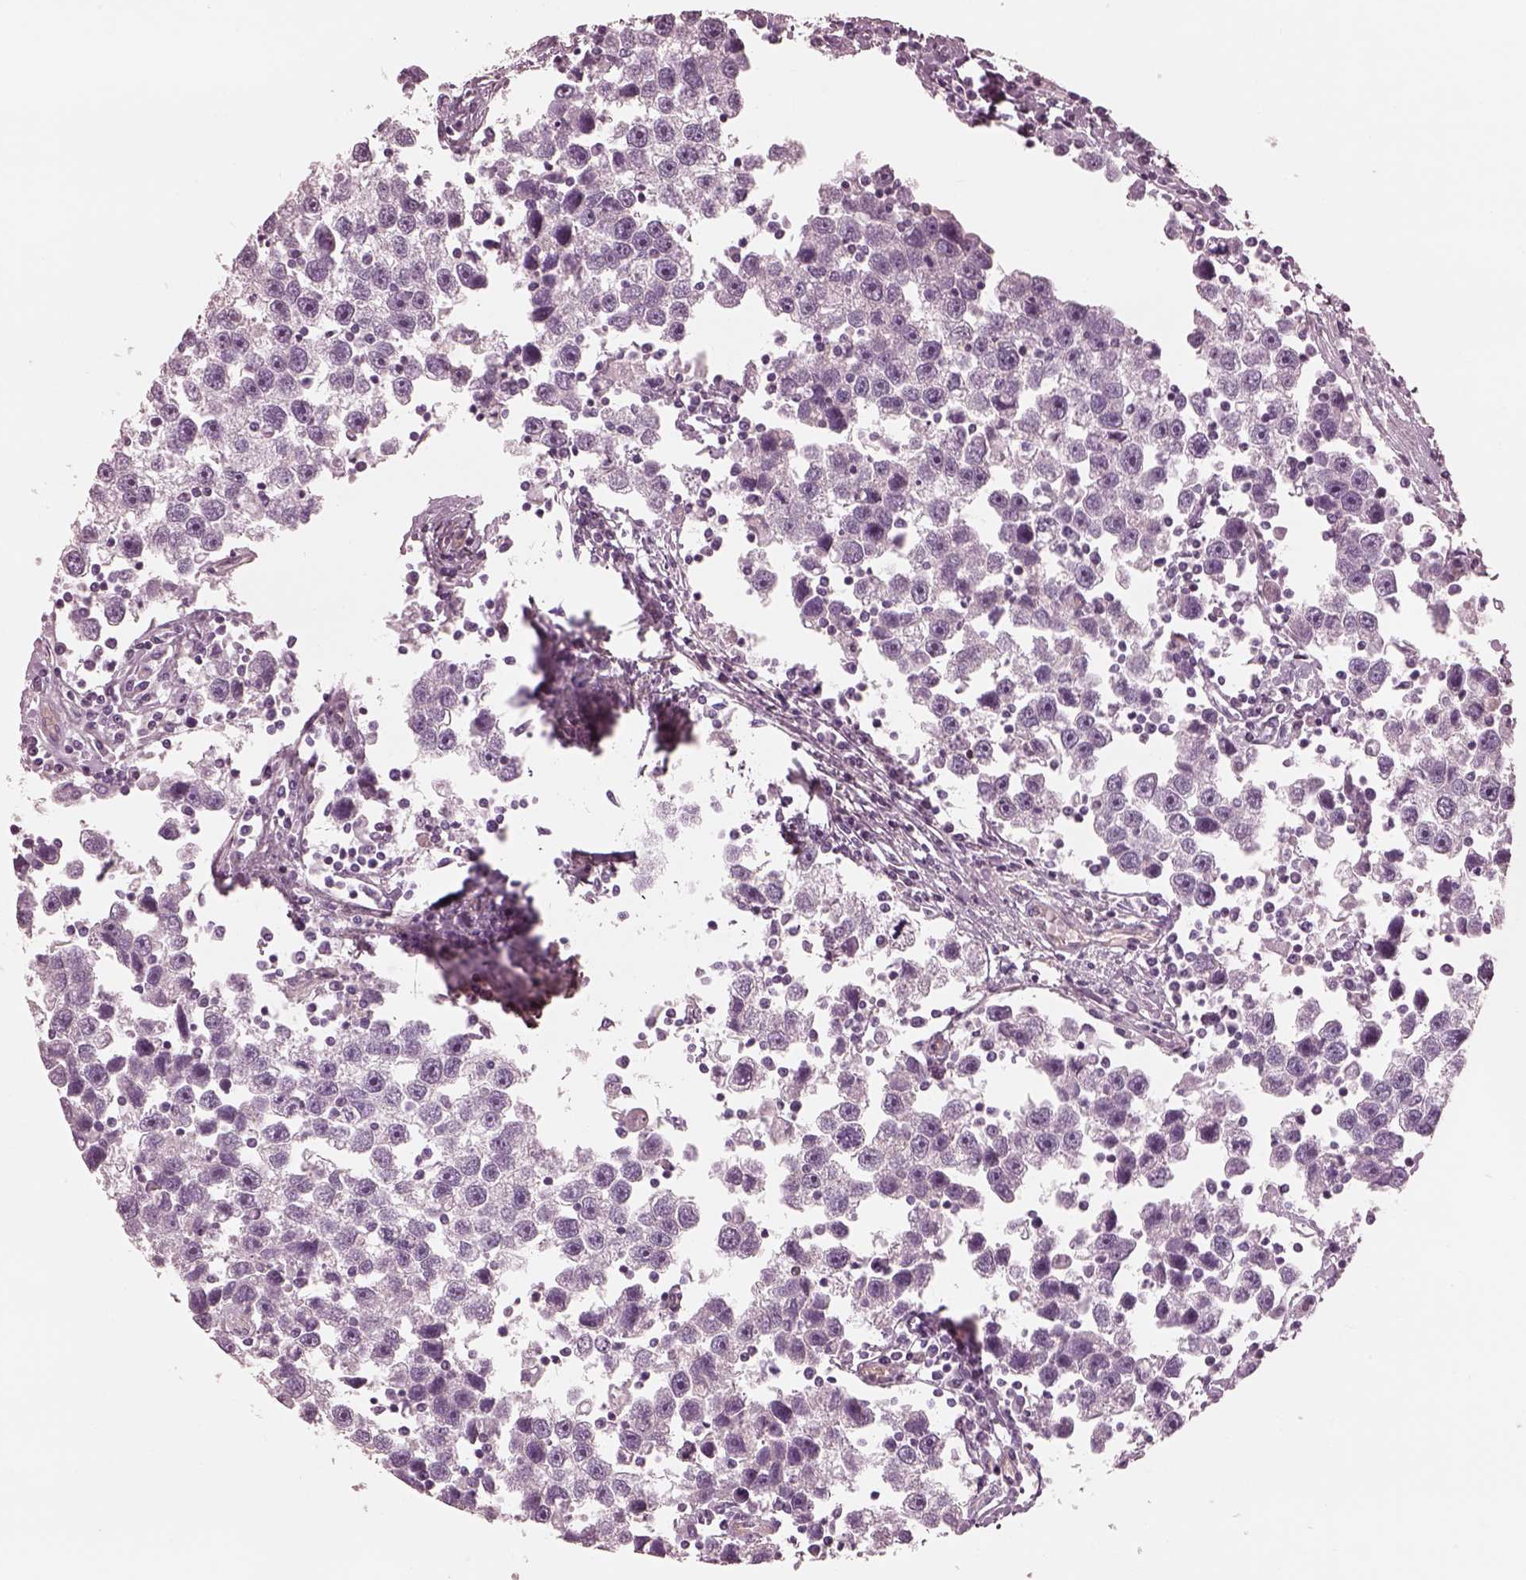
{"staining": {"intensity": "negative", "quantity": "none", "location": "none"}, "tissue": "testis cancer", "cell_type": "Tumor cells", "image_type": "cancer", "snomed": [{"axis": "morphology", "description": "Seminoma, NOS"}, {"axis": "topography", "description": "Testis"}], "caption": "Histopathology image shows no protein positivity in tumor cells of testis cancer tissue.", "gene": "ELAPOR1", "patient": {"sex": "male", "age": 30}}